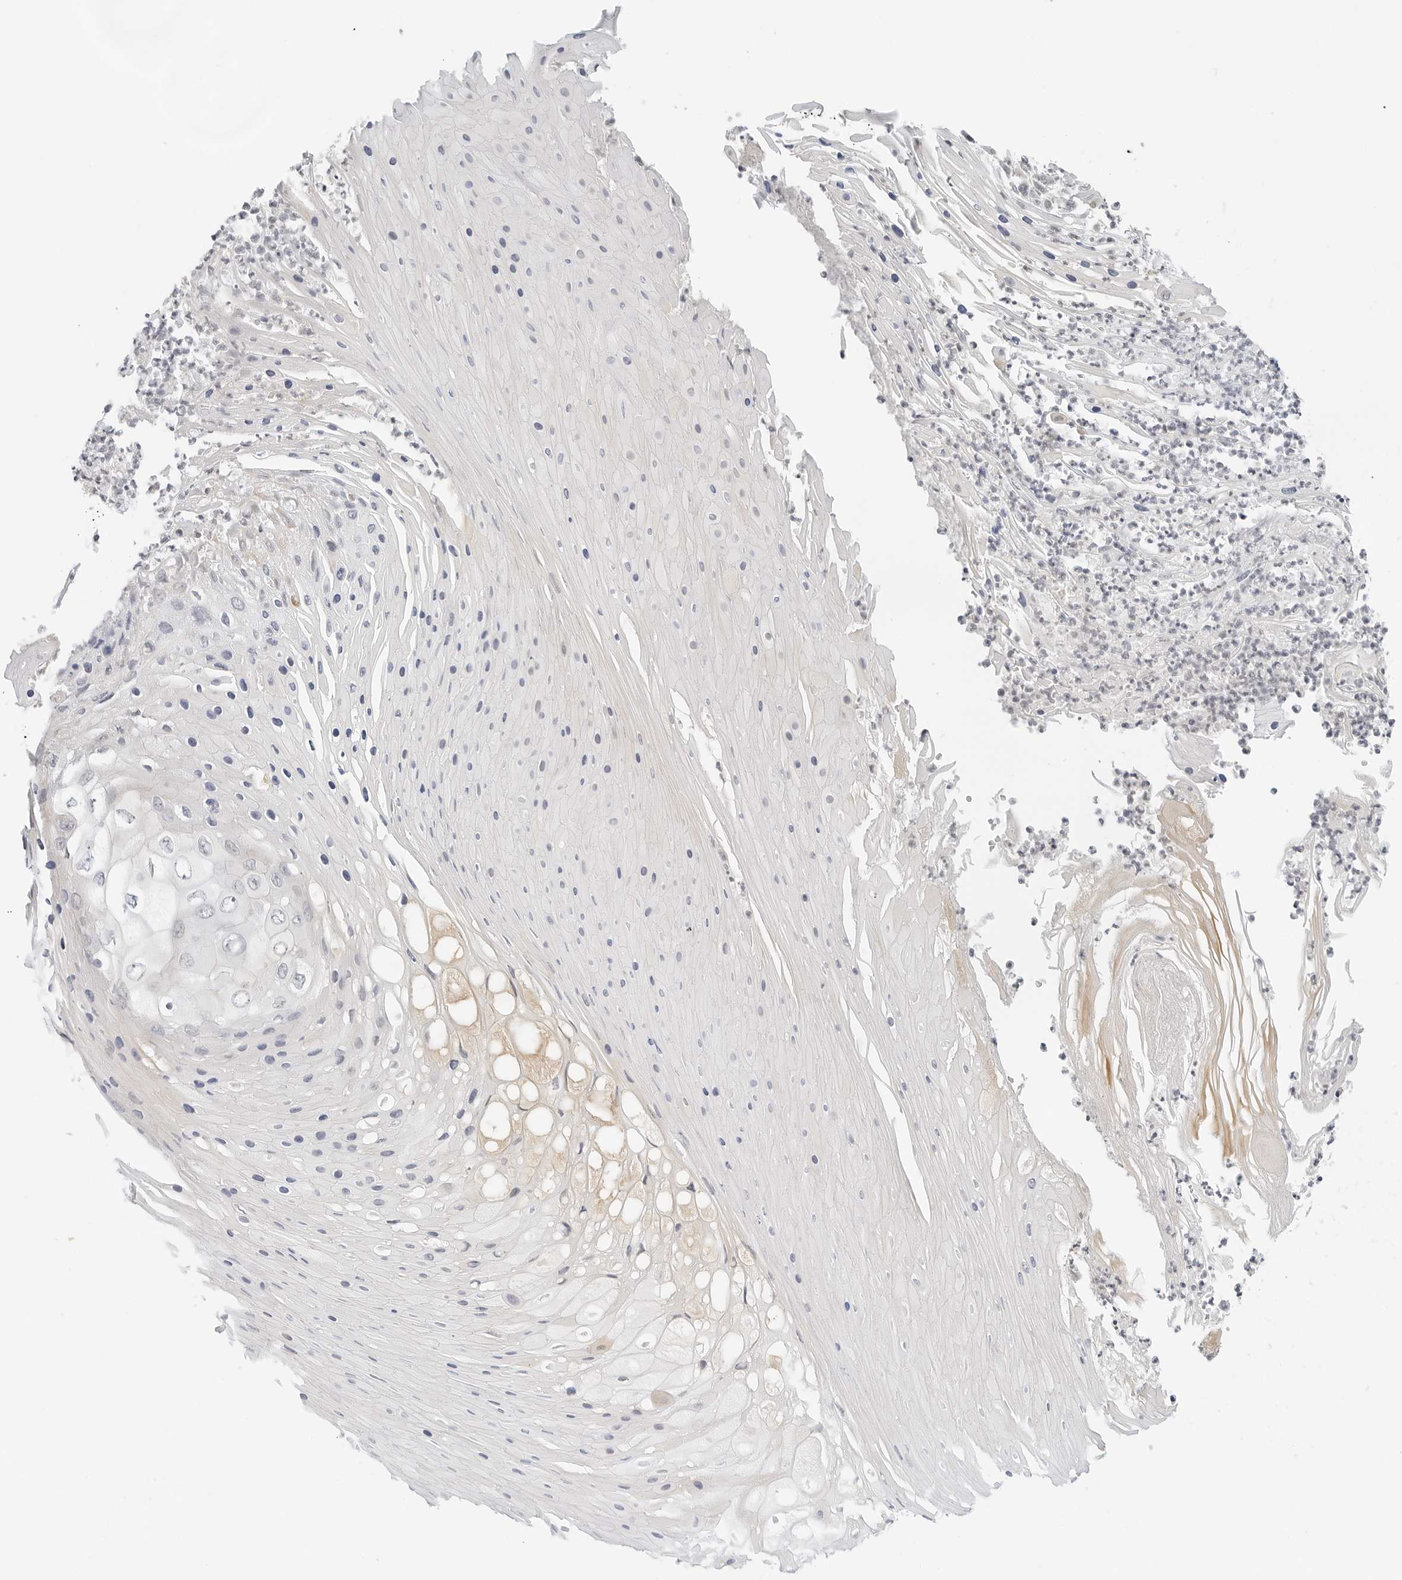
{"staining": {"intensity": "negative", "quantity": "none", "location": "none"}, "tissue": "skin cancer", "cell_type": "Tumor cells", "image_type": "cancer", "snomed": [{"axis": "morphology", "description": "Squamous cell carcinoma, NOS"}, {"axis": "topography", "description": "Skin"}], "caption": "Histopathology image shows no protein staining in tumor cells of skin squamous cell carcinoma tissue.", "gene": "NEO1", "patient": {"sex": "female", "age": 88}}